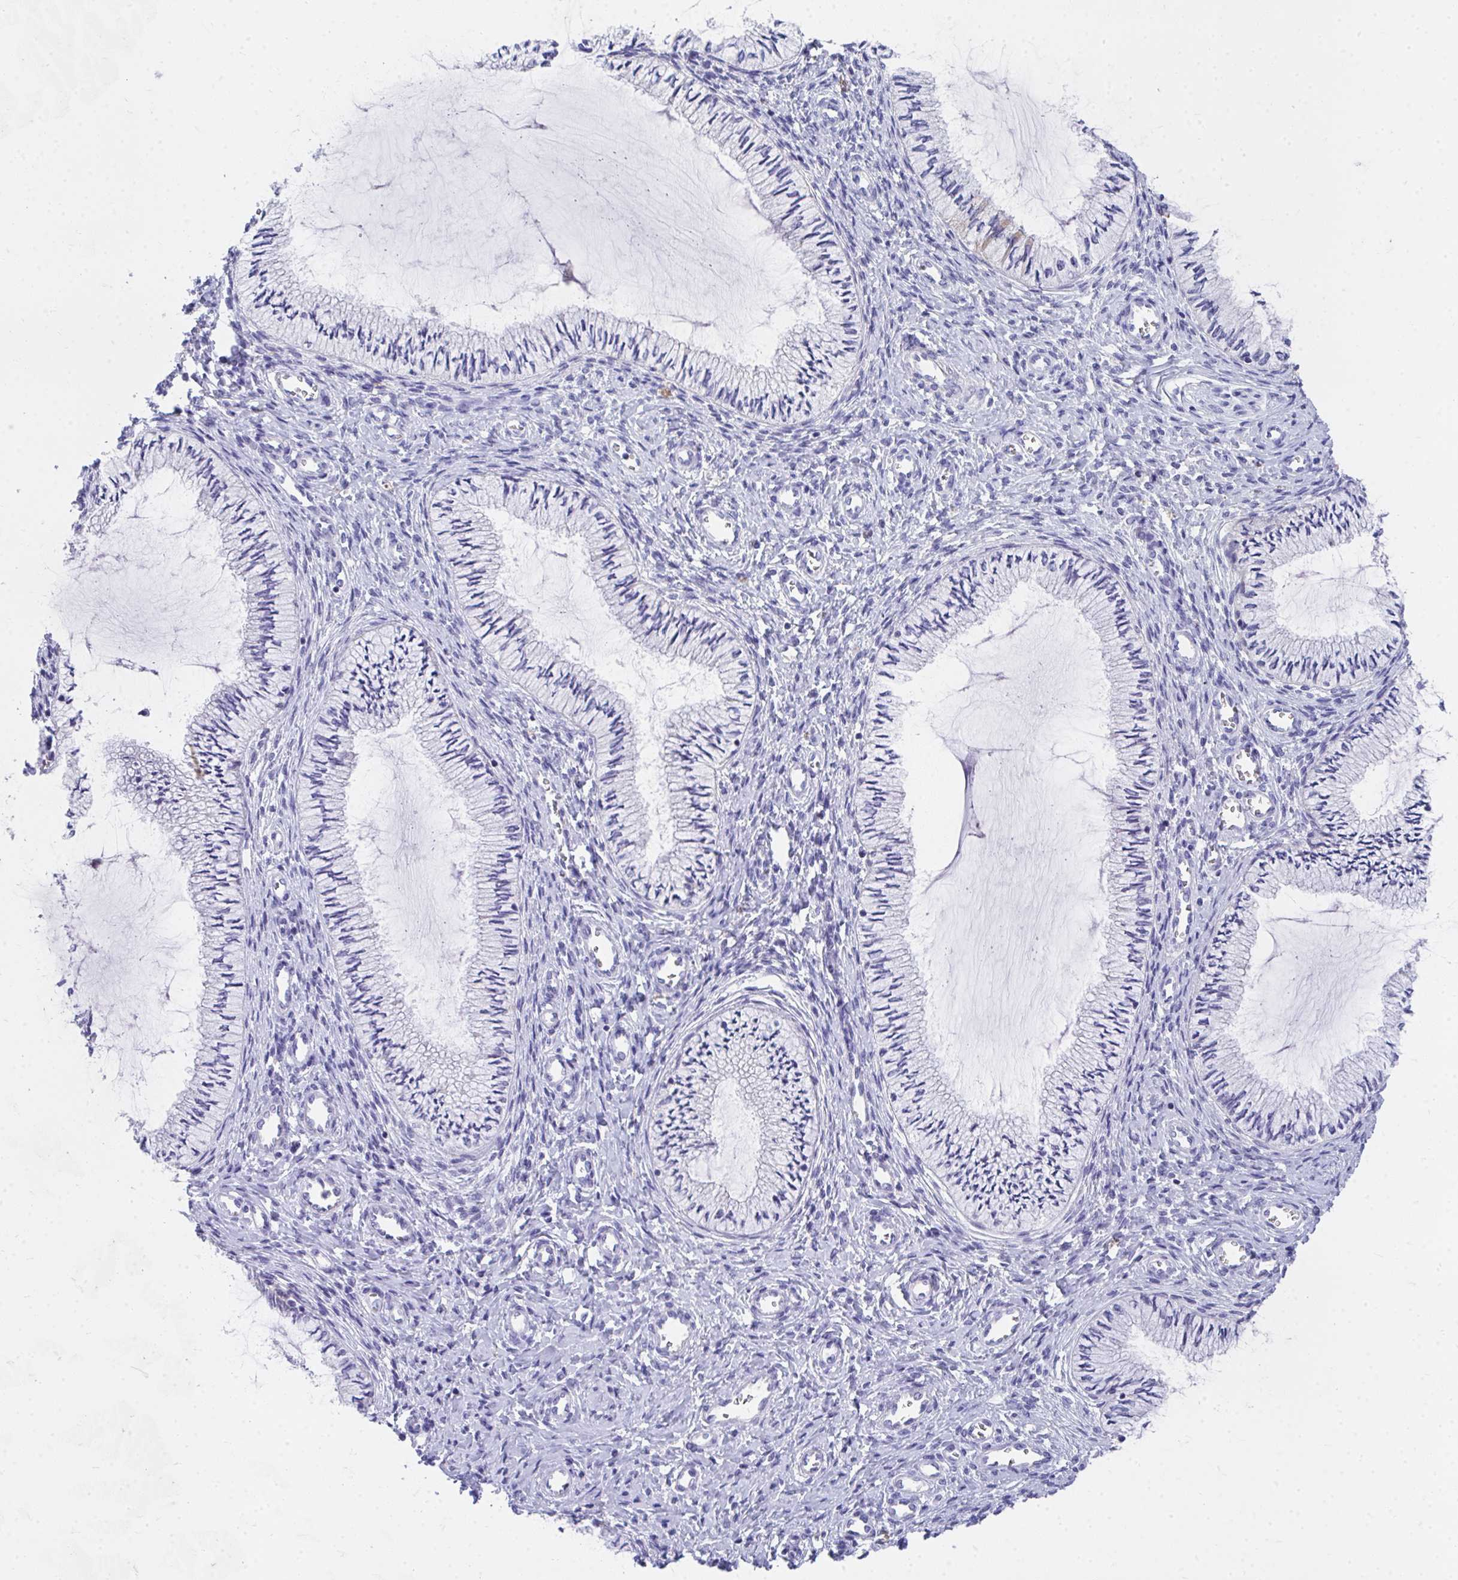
{"staining": {"intensity": "negative", "quantity": "none", "location": "none"}, "tissue": "cervix", "cell_type": "Glandular cells", "image_type": "normal", "snomed": [{"axis": "morphology", "description": "Normal tissue, NOS"}, {"axis": "topography", "description": "Cervix"}], "caption": "This is an IHC micrograph of normal cervix. There is no expression in glandular cells.", "gene": "COA5", "patient": {"sex": "female", "age": 24}}